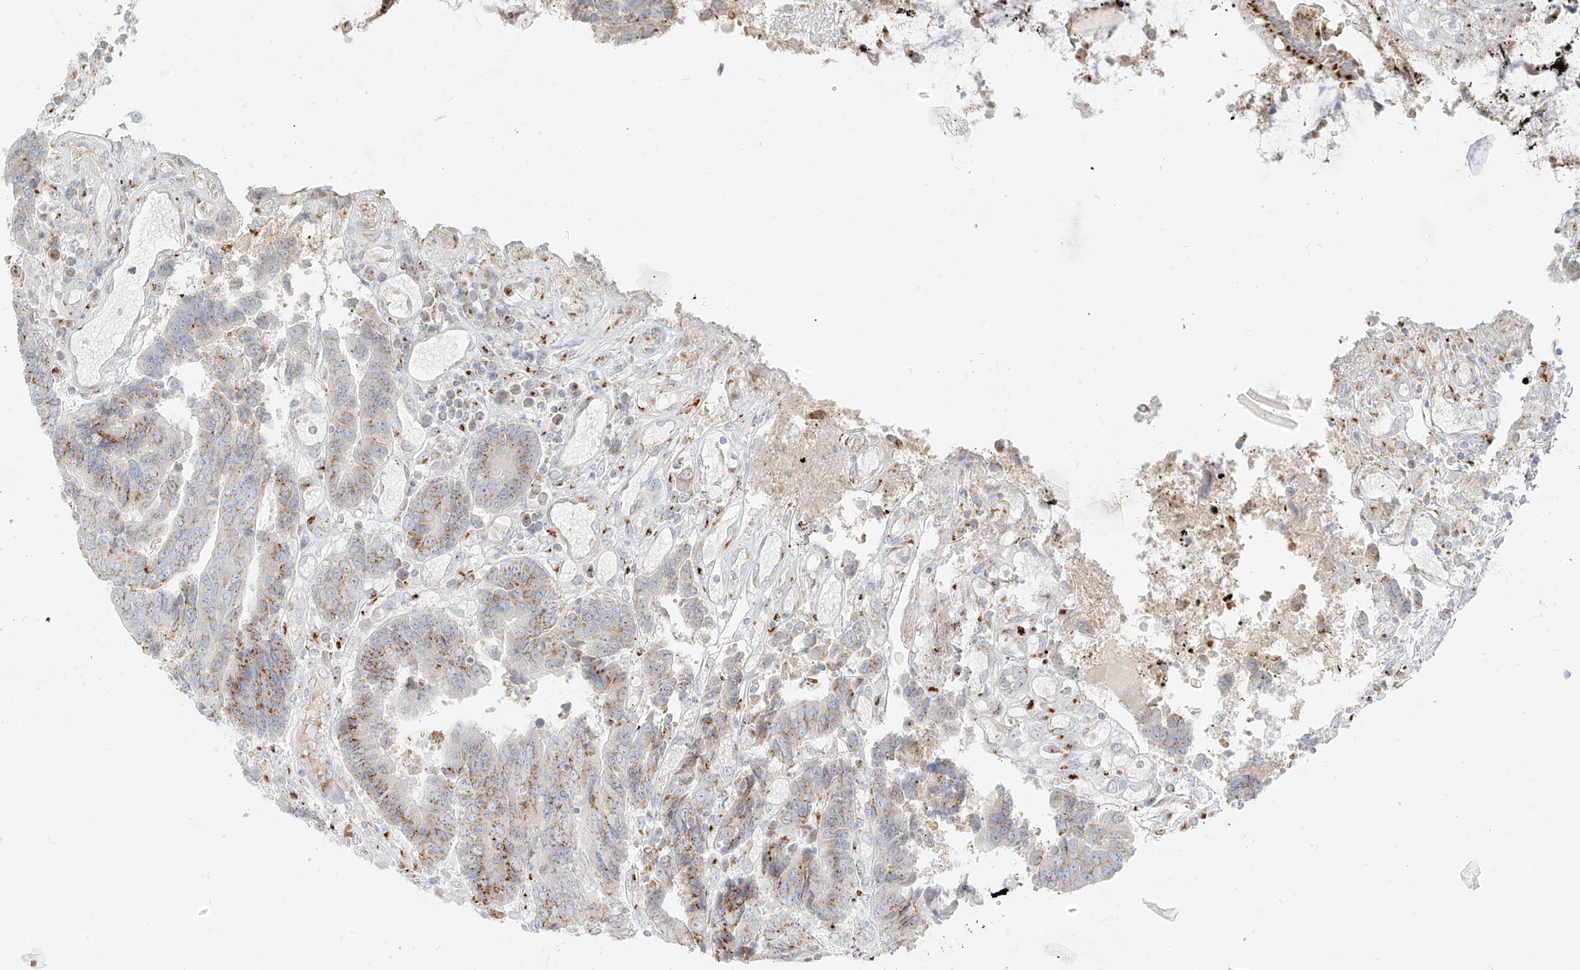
{"staining": {"intensity": "moderate", "quantity": ">75%", "location": "cytoplasmic/membranous"}, "tissue": "colorectal cancer", "cell_type": "Tumor cells", "image_type": "cancer", "snomed": [{"axis": "morphology", "description": "Adenocarcinoma, NOS"}, {"axis": "topography", "description": "Rectum"}], "caption": "IHC of colorectal adenocarcinoma exhibits medium levels of moderate cytoplasmic/membranous staining in about >75% of tumor cells.", "gene": "TMEM87B", "patient": {"sex": "male", "age": 84}}